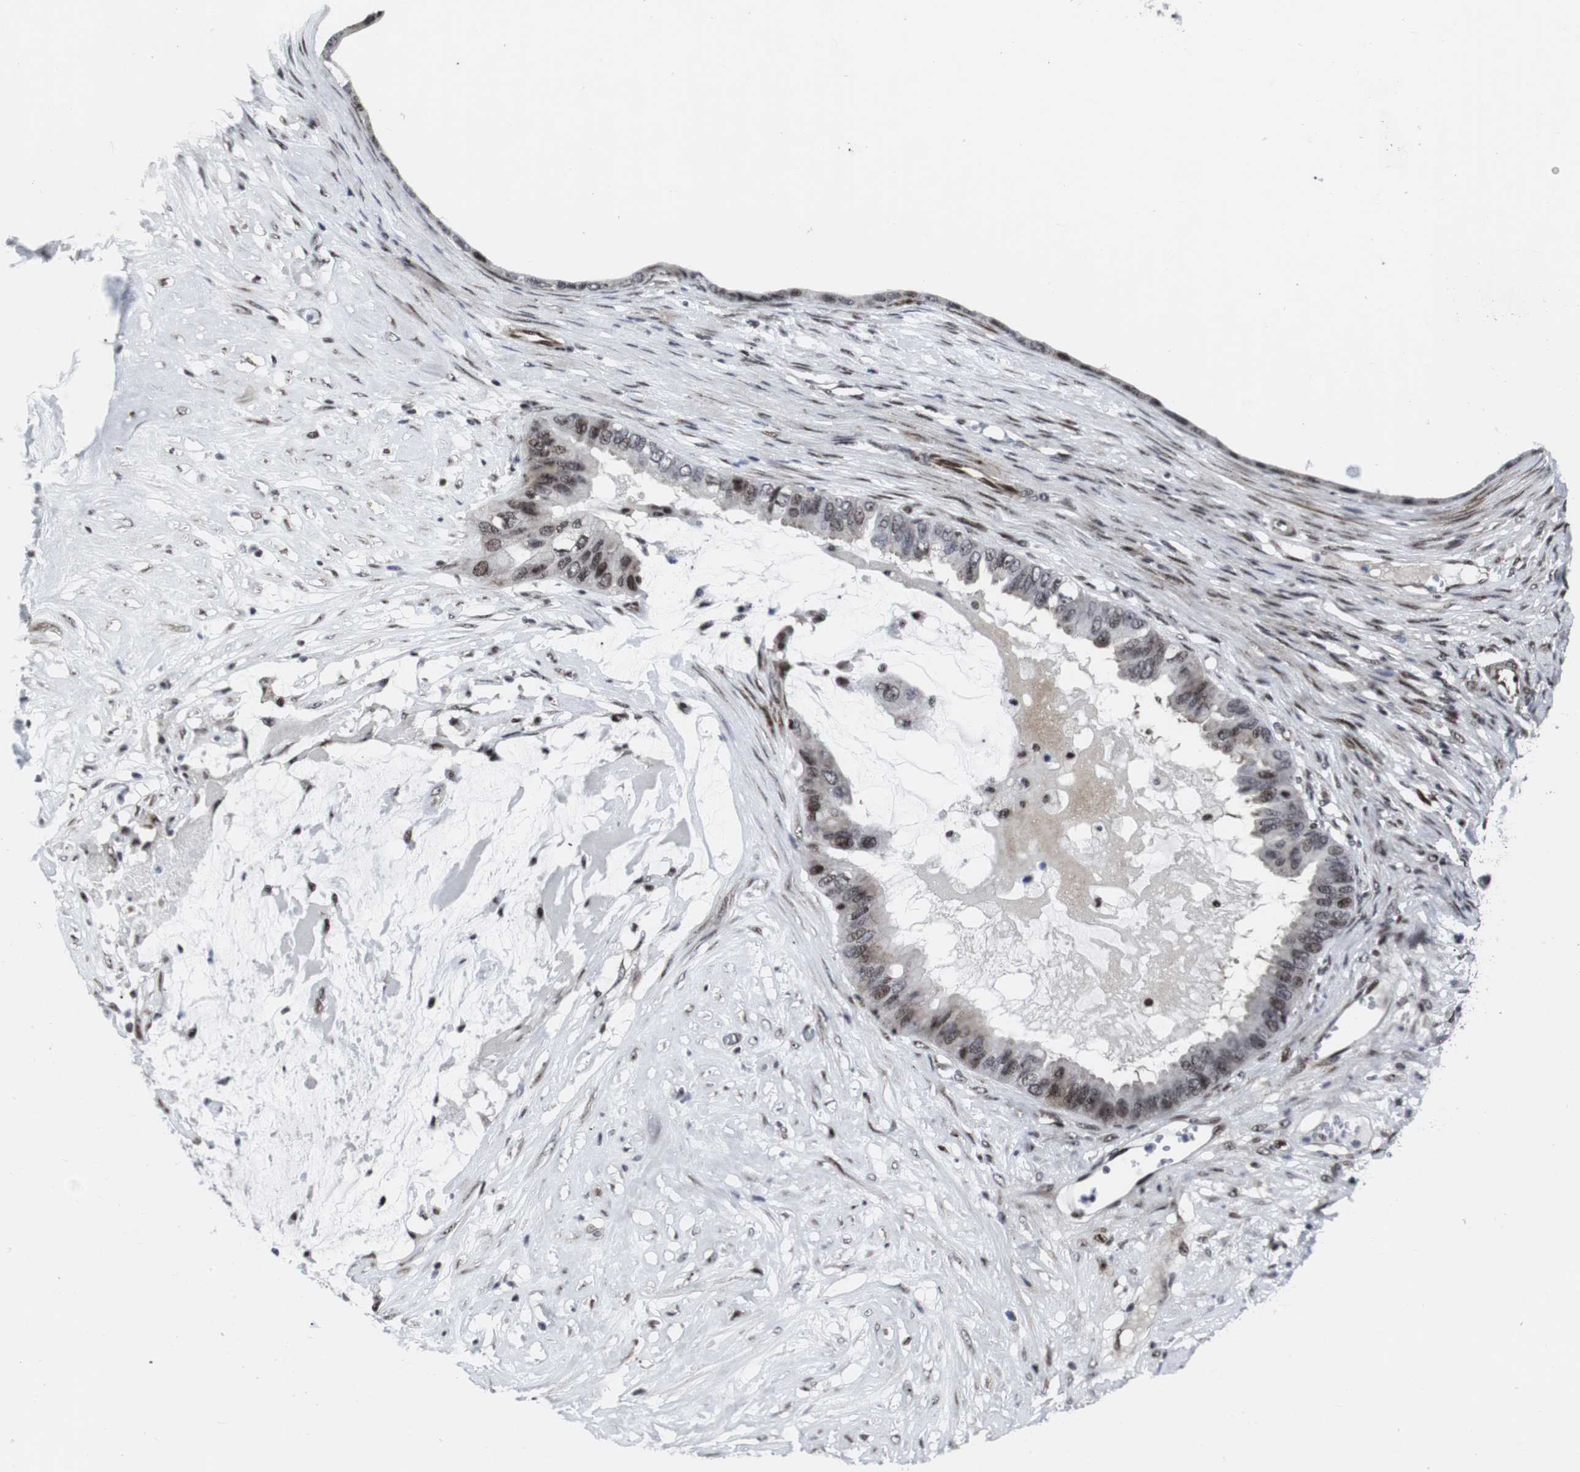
{"staining": {"intensity": "moderate", "quantity": "25%-75%", "location": "nuclear"}, "tissue": "ovarian cancer", "cell_type": "Tumor cells", "image_type": "cancer", "snomed": [{"axis": "morphology", "description": "Cystadenocarcinoma, mucinous, NOS"}, {"axis": "topography", "description": "Ovary"}], "caption": "Immunohistochemistry (IHC) (DAB (3,3'-diaminobenzidine)) staining of human mucinous cystadenocarcinoma (ovarian) reveals moderate nuclear protein staining in approximately 25%-75% of tumor cells. The protein of interest is shown in brown color, while the nuclei are stained blue.", "gene": "MLH1", "patient": {"sex": "female", "age": 80}}